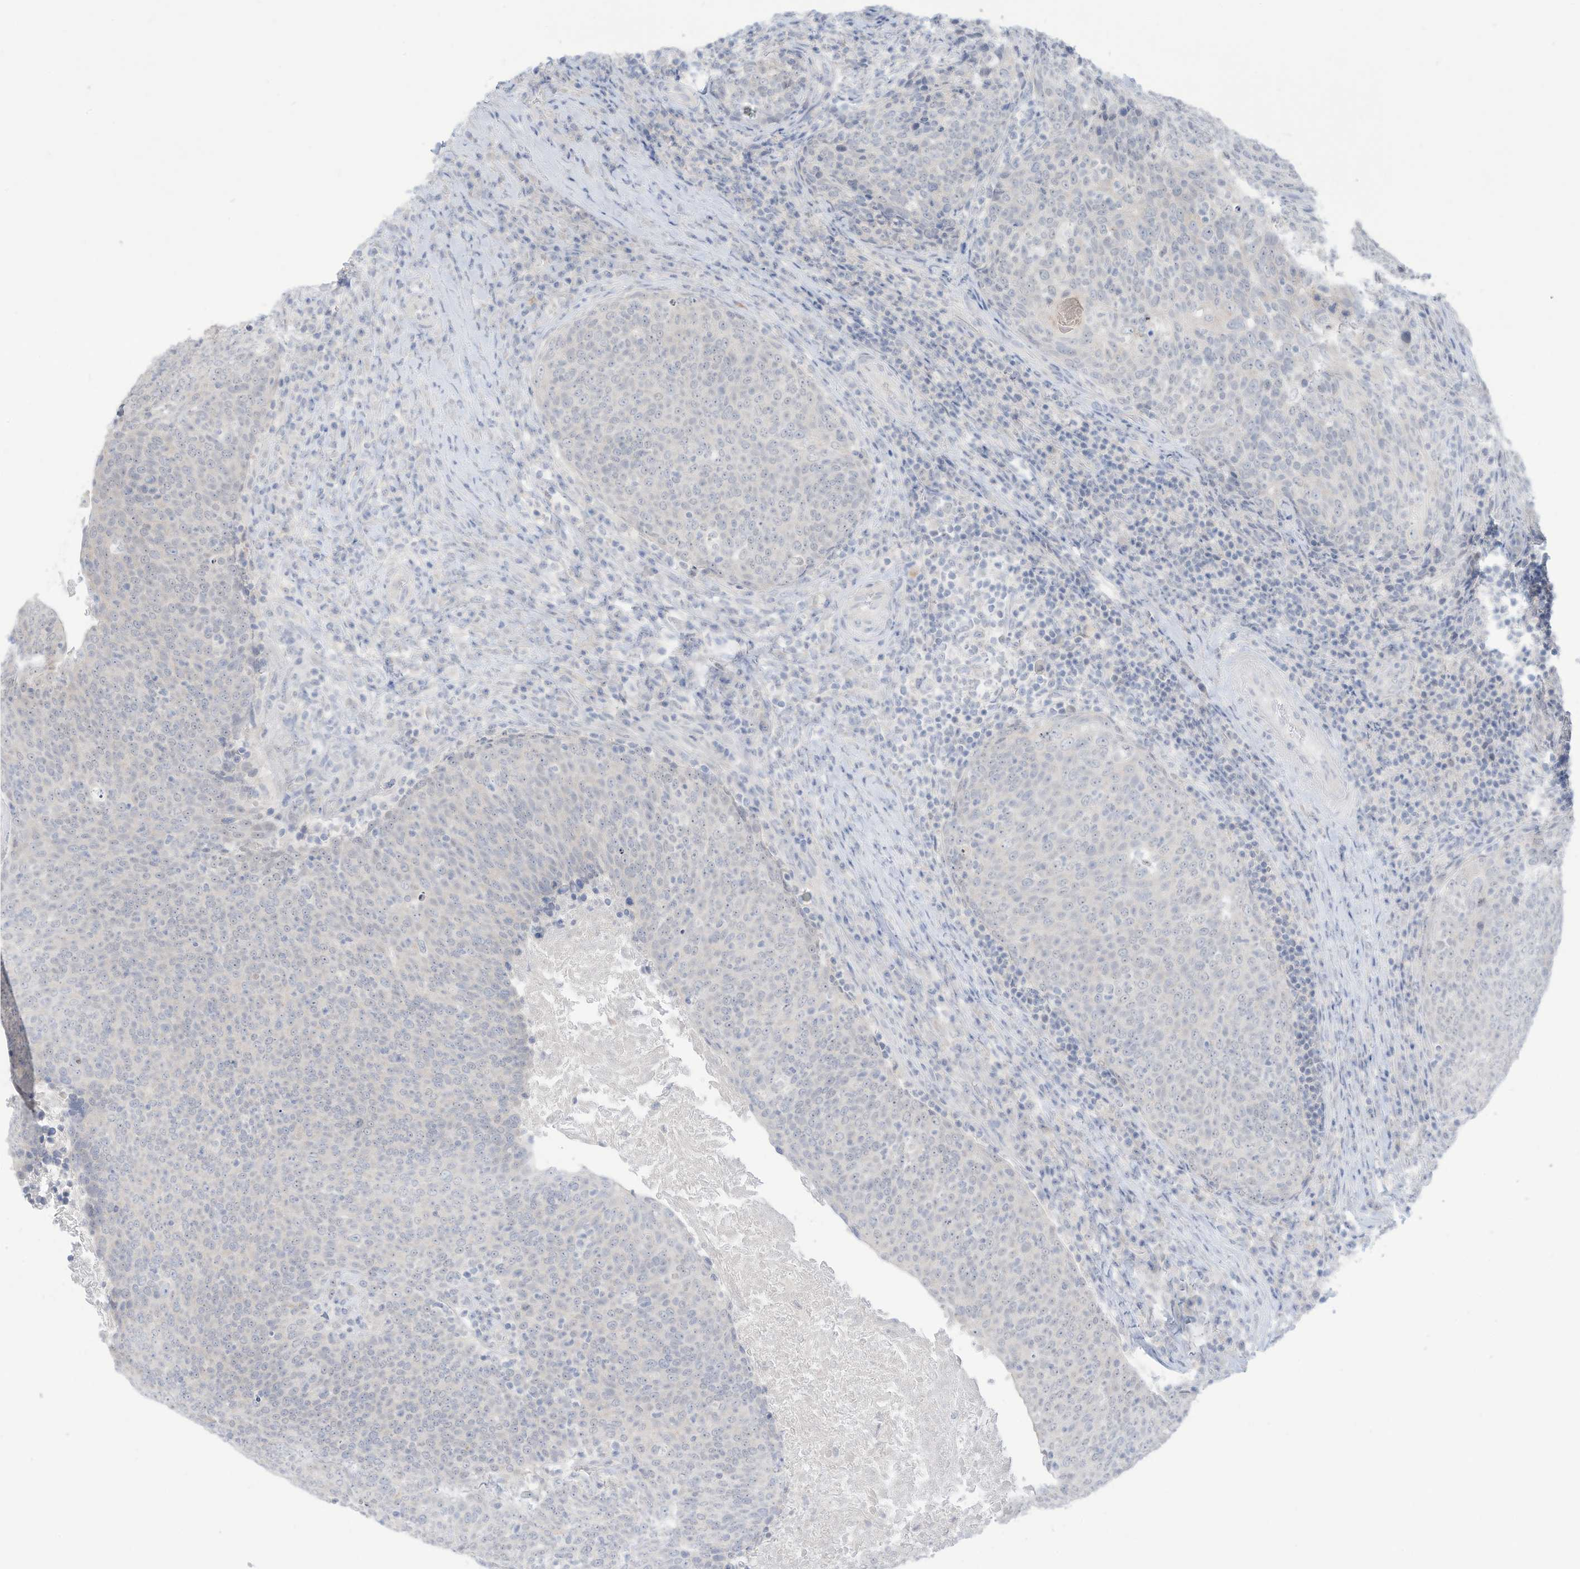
{"staining": {"intensity": "negative", "quantity": "none", "location": "none"}, "tissue": "head and neck cancer", "cell_type": "Tumor cells", "image_type": "cancer", "snomed": [{"axis": "morphology", "description": "Squamous cell carcinoma, NOS"}, {"axis": "morphology", "description": "Squamous cell carcinoma, metastatic, NOS"}, {"axis": "topography", "description": "Lymph node"}, {"axis": "topography", "description": "Head-Neck"}], "caption": "High magnification brightfield microscopy of head and neck metastatic squamous cell carcinoma stained with DAB (brown) and counterstained with hematoxylin (blue): tumor cells show no significant positivity. Brightfield microscopy of IHC stained with DAB (brown) and hematoxylin (blue), captured at high magnification.", "gene": "OGT", "patient": {"sex": "male", "age": 62}}